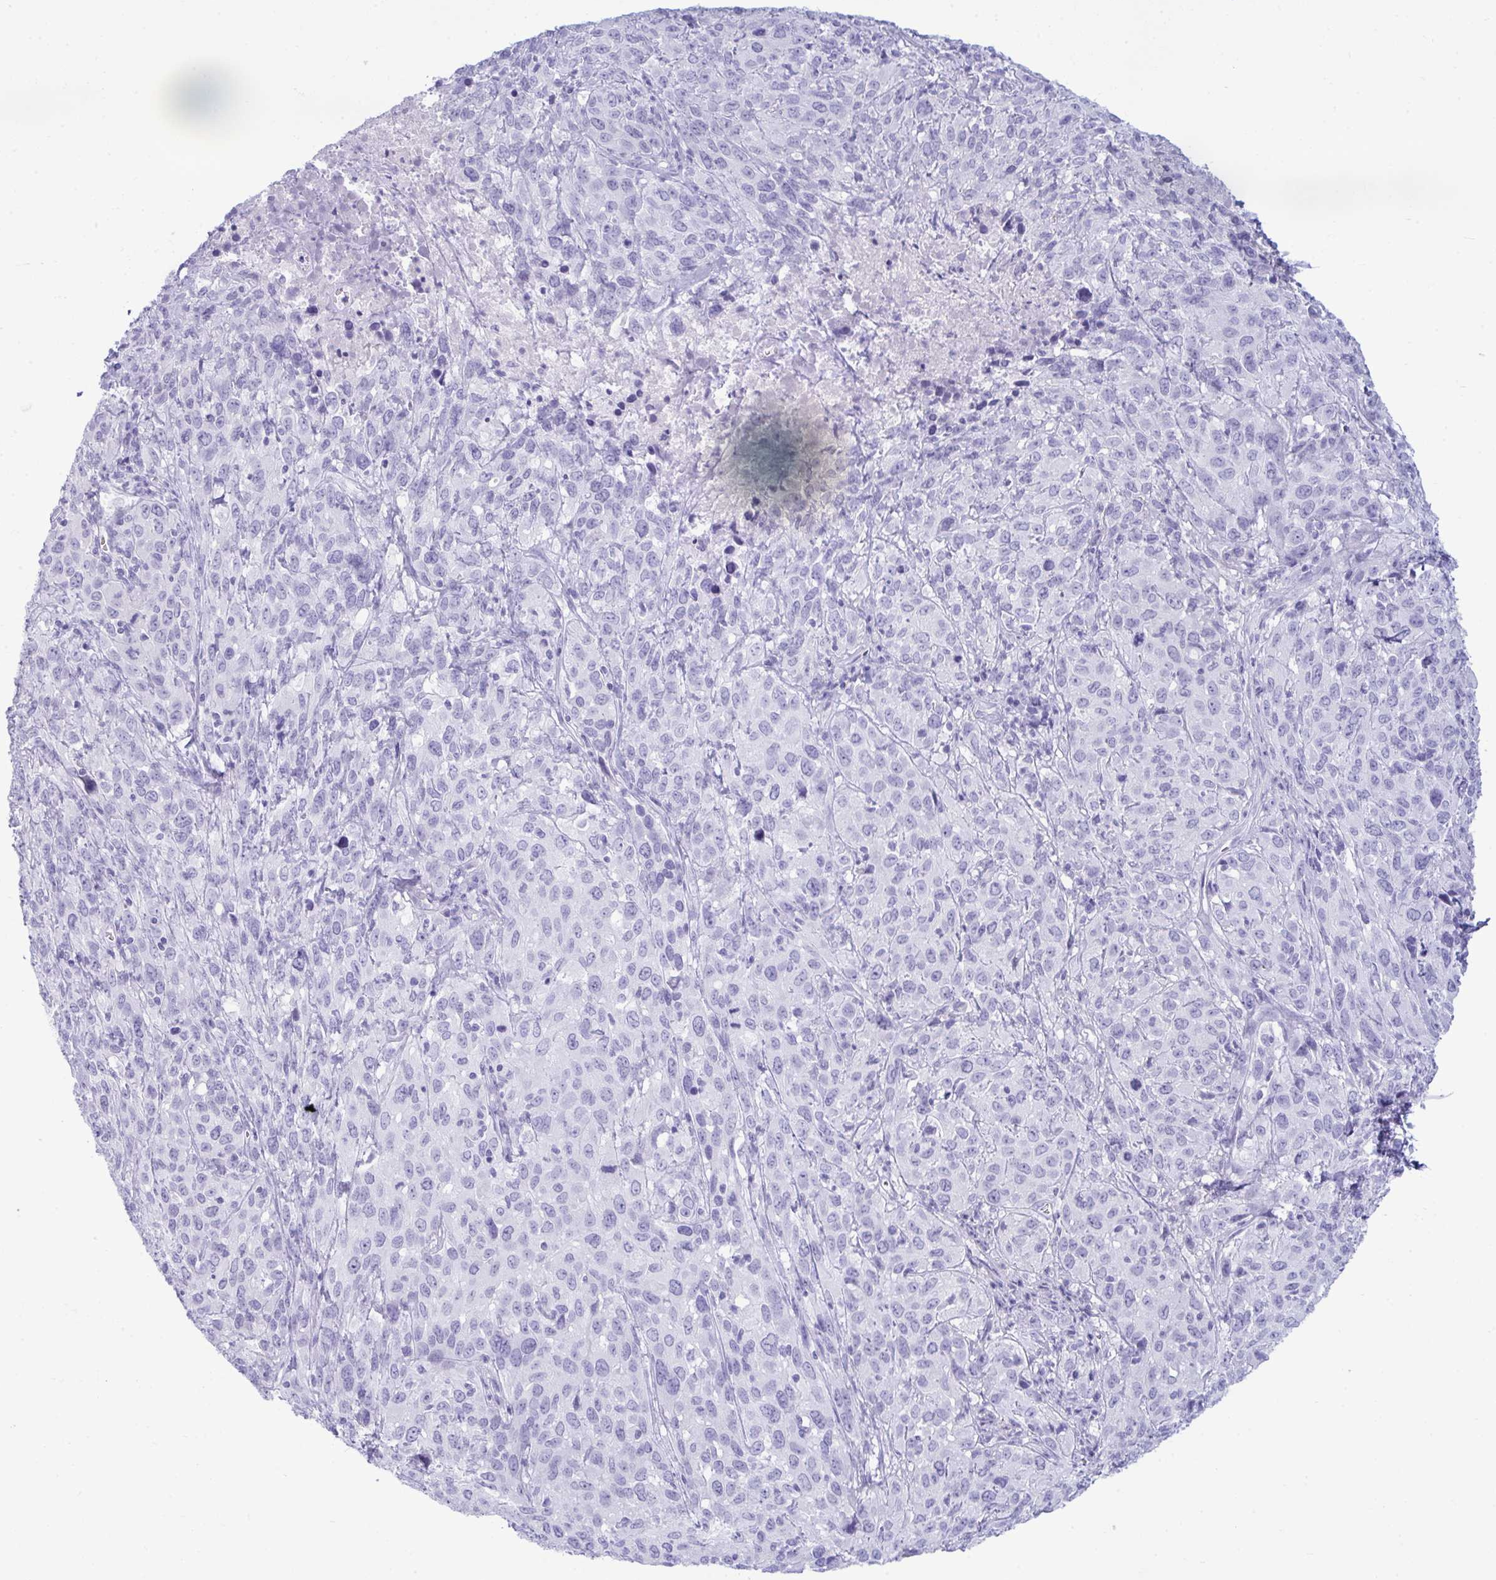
{"staining": {"intensity": "negative", "quantity": "none", "location": "none"}, "tissue": "cervical cancer", "cell_type": "Tumor cells", "image_type": "cancer", "snomed": [{"axis": "morphology", "description": "Normal tissue, NOS"}, {"axis": "morphology", "description": "Squamous cell carcinoma, NOS"}, {"axis": "topography", "description": "Cervix"}], "caption": "Tumor cells are negative for brown protein staining in cervical cancer.", "gene": "ANKRD60", "patient": {"sex": "female", "age": 51}}